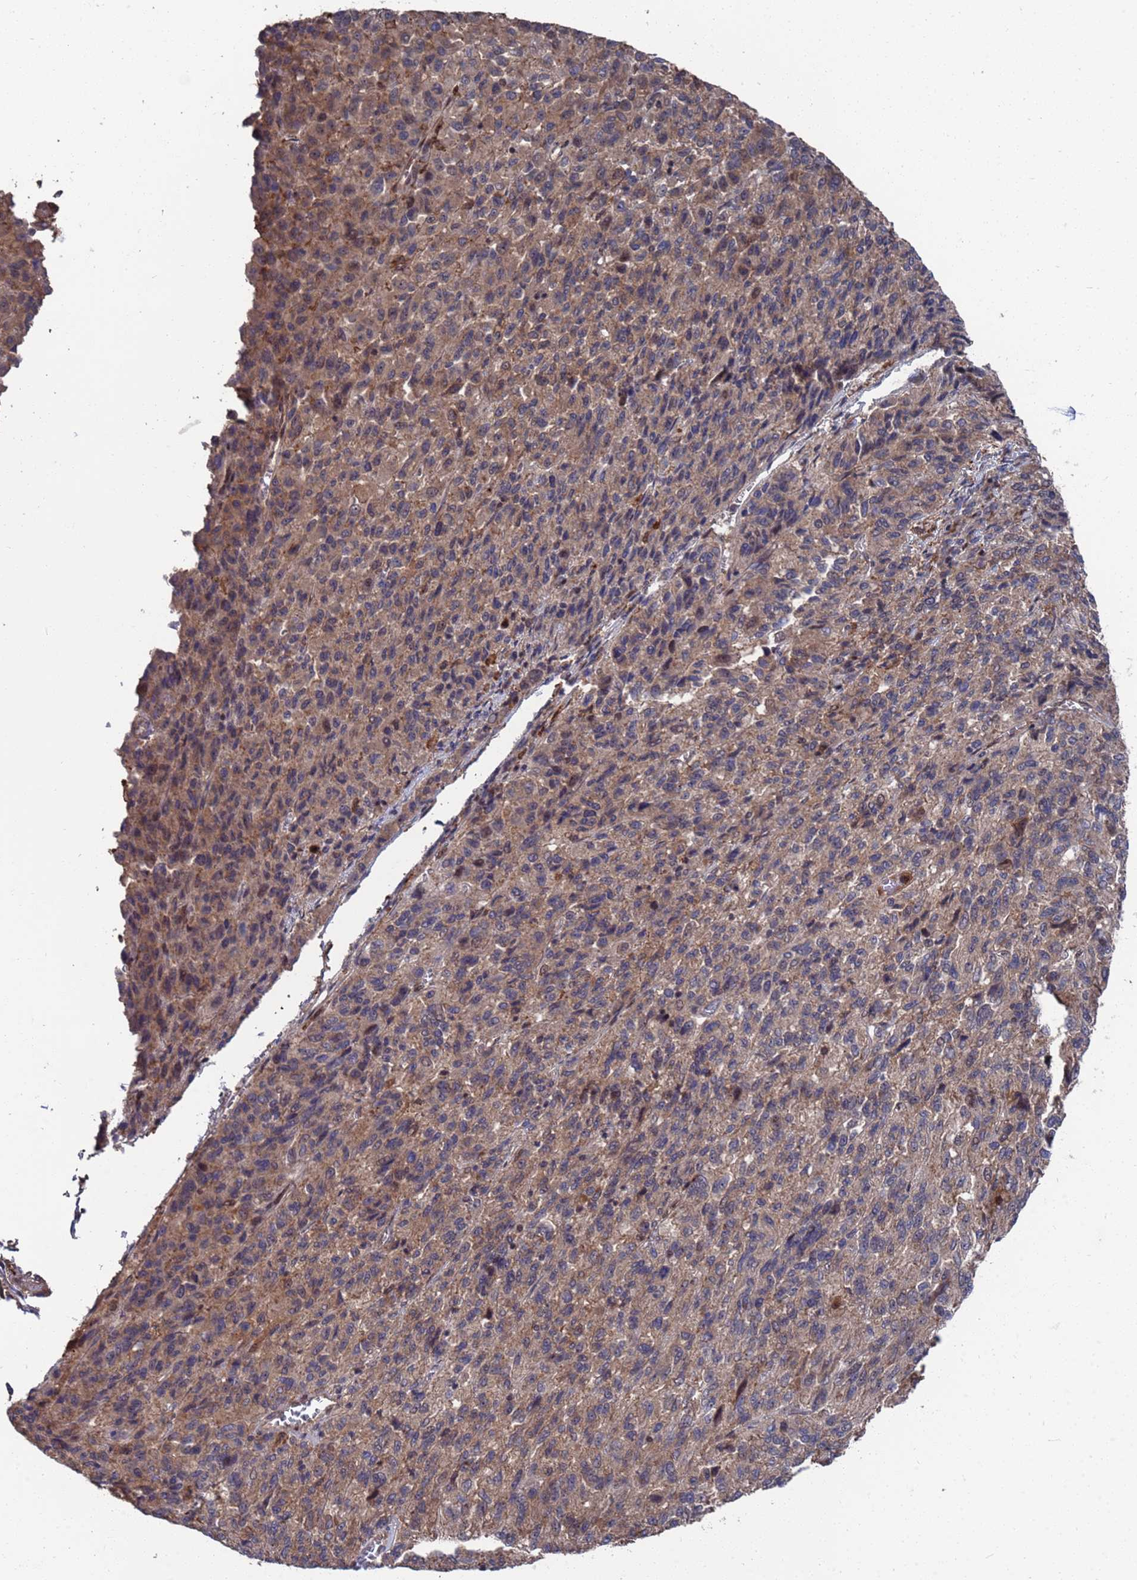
{"staining": {"intensity": "weak", "quantity": ">75%", "location": "cytoplasmic/membranous"}, "tissue": "melanoma", "cell_type": "Tumor cells", "image_type": "cancer", "snomed": [{"axis": "morphology", "description": "Malignant melanoma, Metastatic site"}, {"axis": "topography", "description": "Lung"}], "caption": "Brown immunohistochemical staining in human melanoma shows weak cytoplasmic/membranous expression in approximately >75% of tumor cells.", "gene": "TMBIM6", "patient": {"sex": "male", "age": 64}}